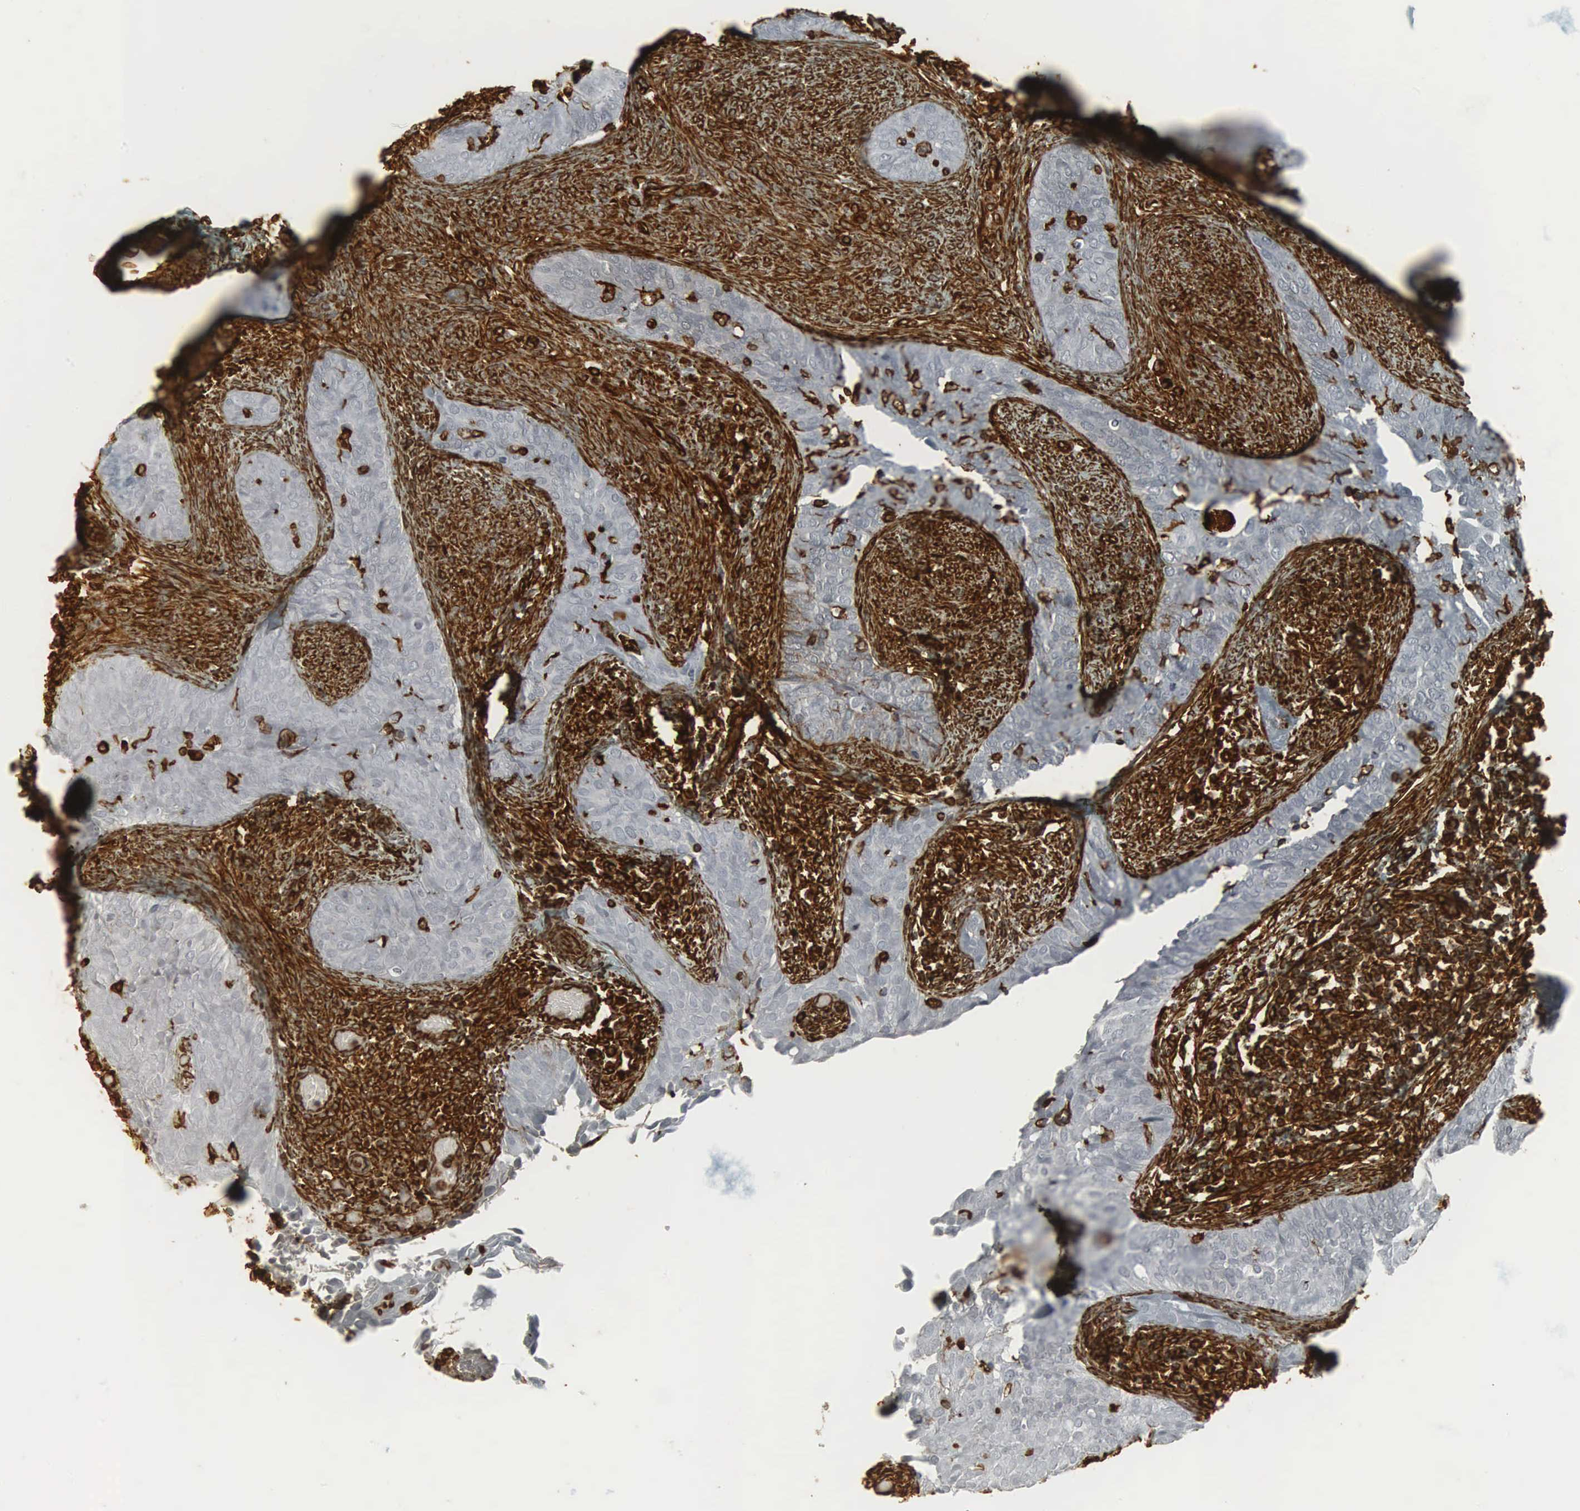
{"staining": {"intensity": "strong", "quantity": "<25%", "location": "cytoplasmic/membranous,nuclear"}, "tissue": "cervical cancer", "cell_type": "Tumor cells", "image_type": "cancer", "snomed": [{"axis": "morphology", "description": "Squamous cell carcinoma, NOS"}, {"axis": "topography", "description": "Cervix"}], "caption": "Squamous cell carcinoma (cervical) was stained to show a protein in brown. There is medium levels of strong cytoplasmic/membranous and nuclear expression in about <25% of tumor cells.", "gene": "VIM", "patient": {"sex": "female", "age": 31}}